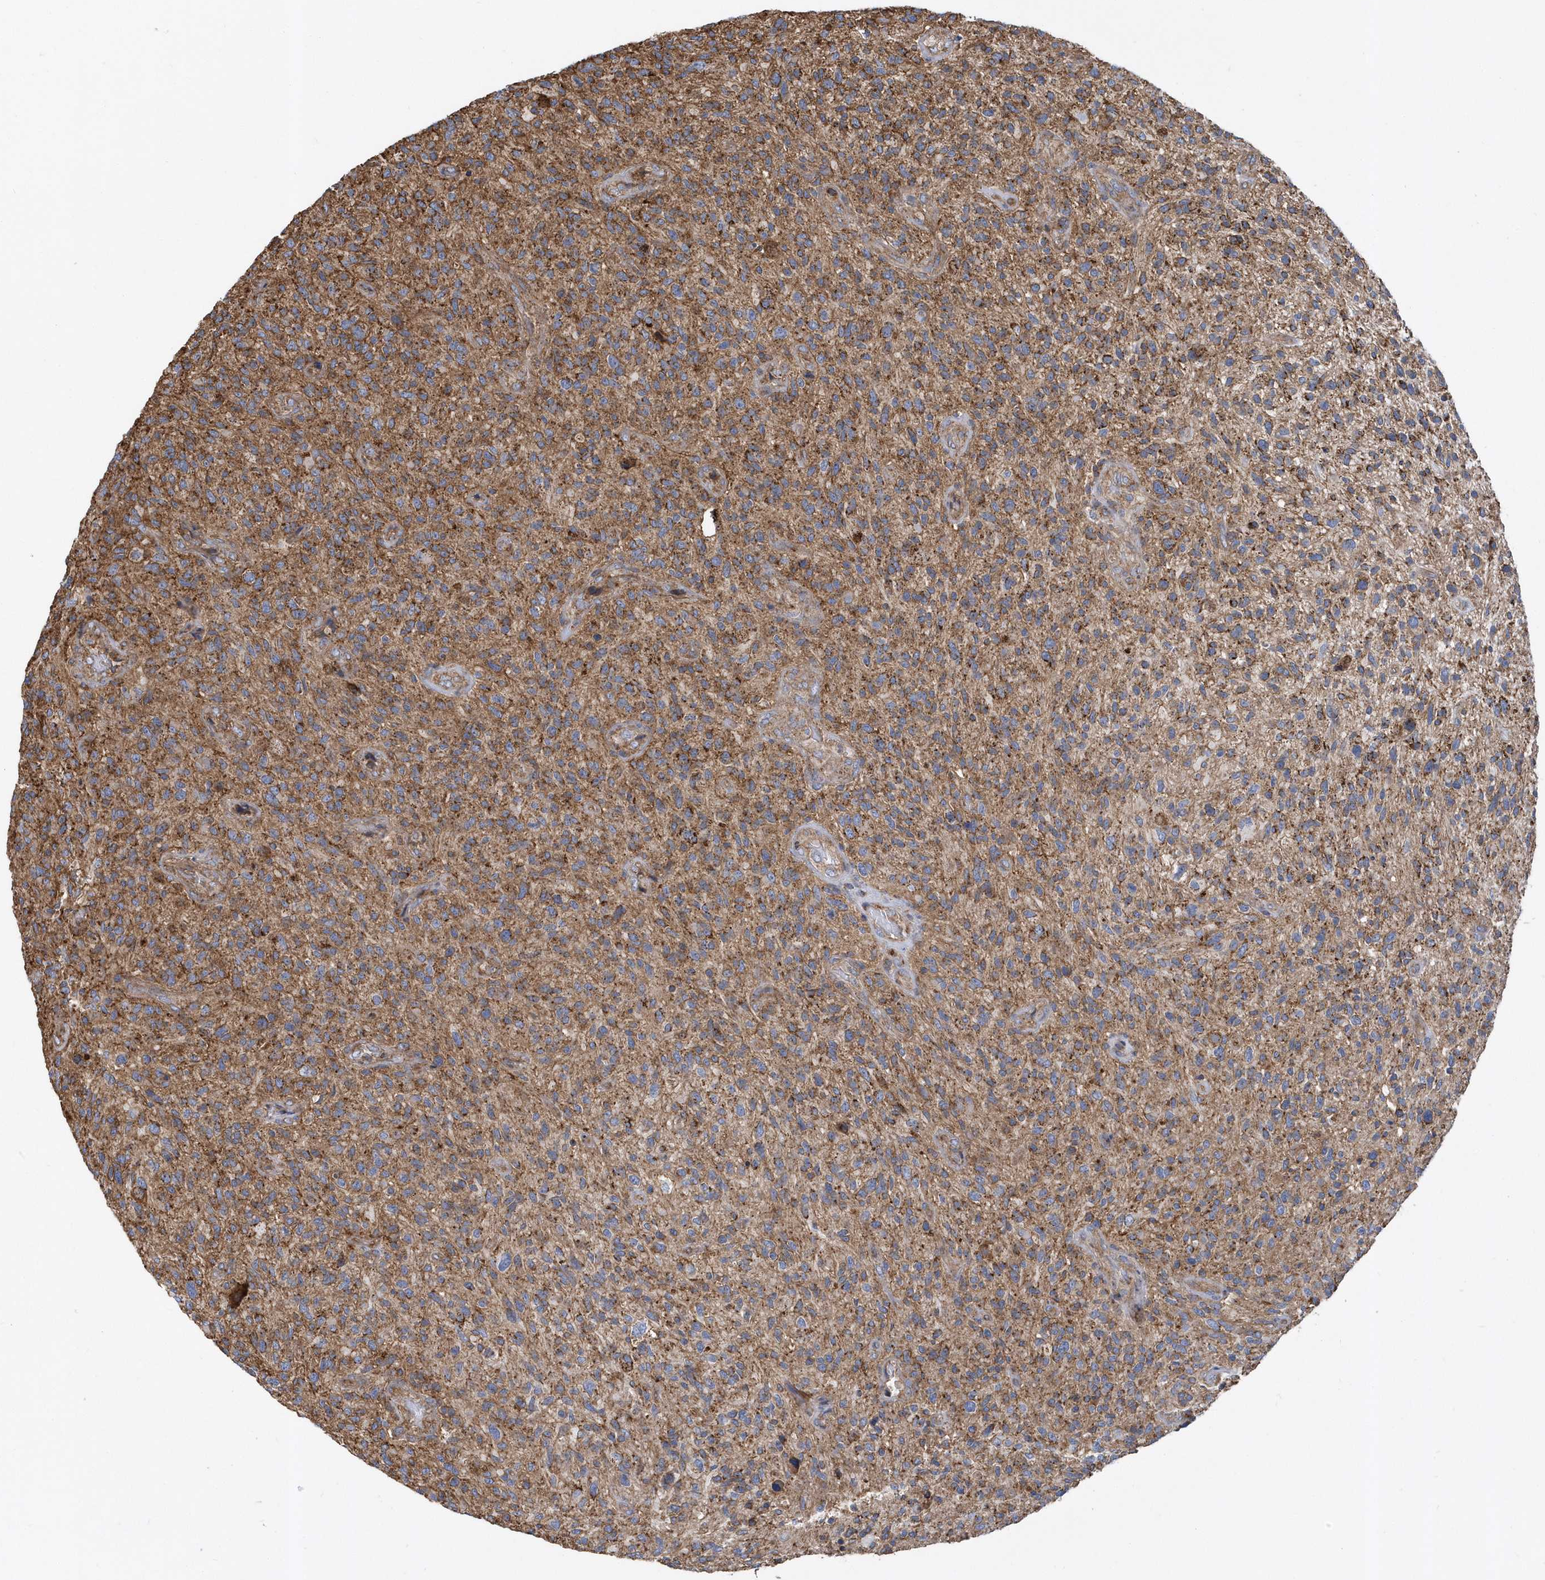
{"staining": {"intensity": "moderate", "quantity": "25%-75%", "location": "cytoplasmic/membranous"}, "tissue": "glioma", "cell_type": "Tumor cells", "image_type": "cancer", "snomed": [{"axis": "morphology", "description": "Glioma, malignant, High grade"}, {"axis": "topography", "description": "Brain"}], "caption": "High-power microscopy captured an immunohistochemistry (IHC) histopathology image of high-grade glioma (malignant), revealing moderate cytoplasmic/membranous staining in approximately 25%-75% of tumor cells.", "gene": "TRAIP", "patient": {"sex": "male", "age": 47}}